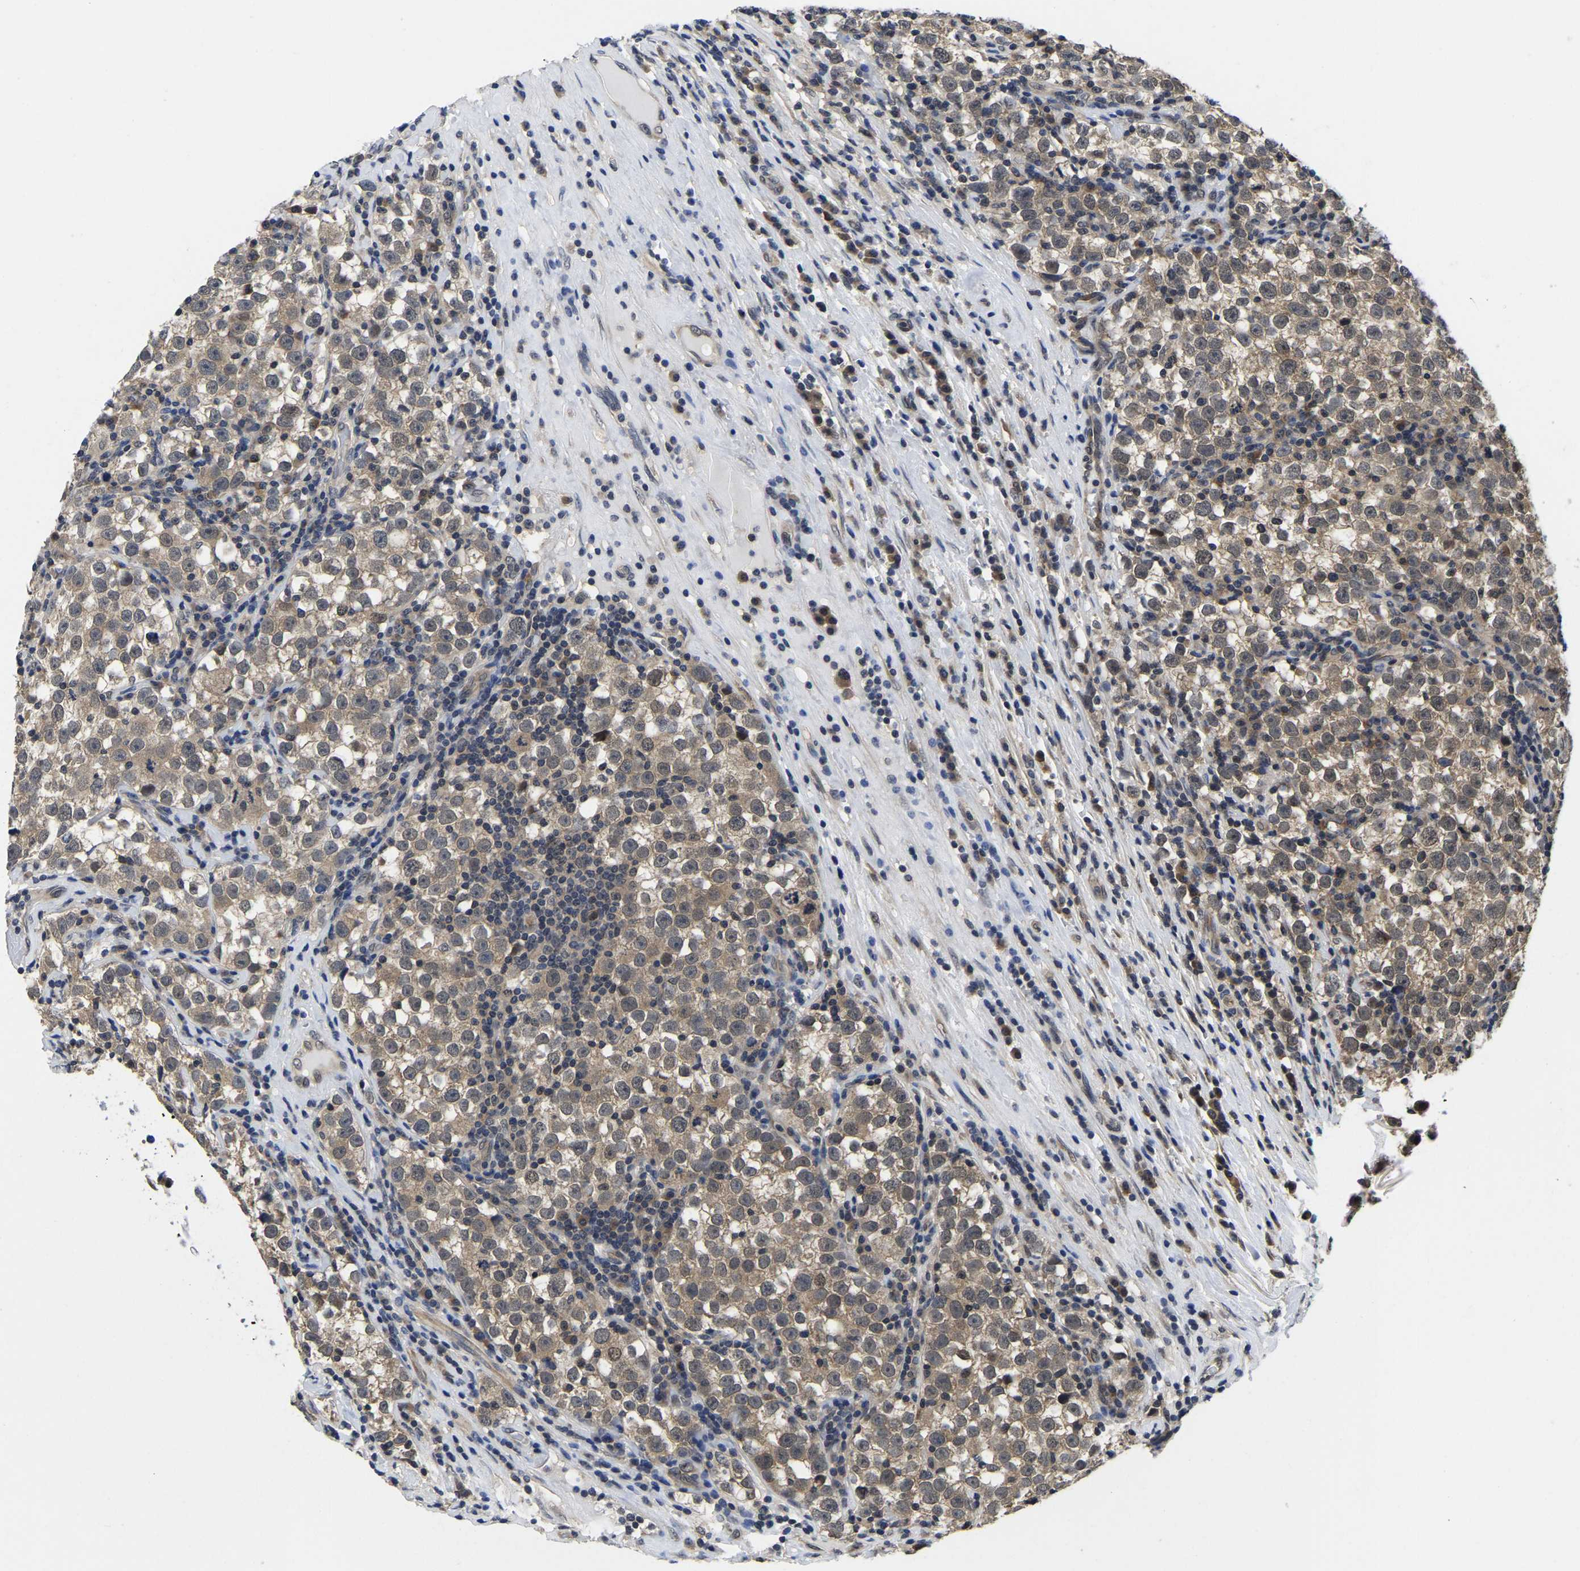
{"staining": {"intensity": "weak", "quantity": ">75%", "location": "cytoplasmic/membranous"}, "tissue": "testis cancer", "cell_type": "Tumor cells", "image_type": "cancer", "snomed": [{"axis": "morphology", "description": "Normal tissue, NOS"}, {"axis": "morphology", "description": "Seminoma, NOS"}, {"axis": "topography", "description": "Testis"}], "caption": "The immunohistochemical stain highlights weak cytoplasmic/membranous staining in tumor cells of testis seminoma tissue. The staining was performed using DAB to visualize the protein expression in brown, while the nuclei were stained in blue with hematoxylin (Magnification: 20x).", "gene": "MCOLN2", "patient": {"sex": "male", "age": 43}}